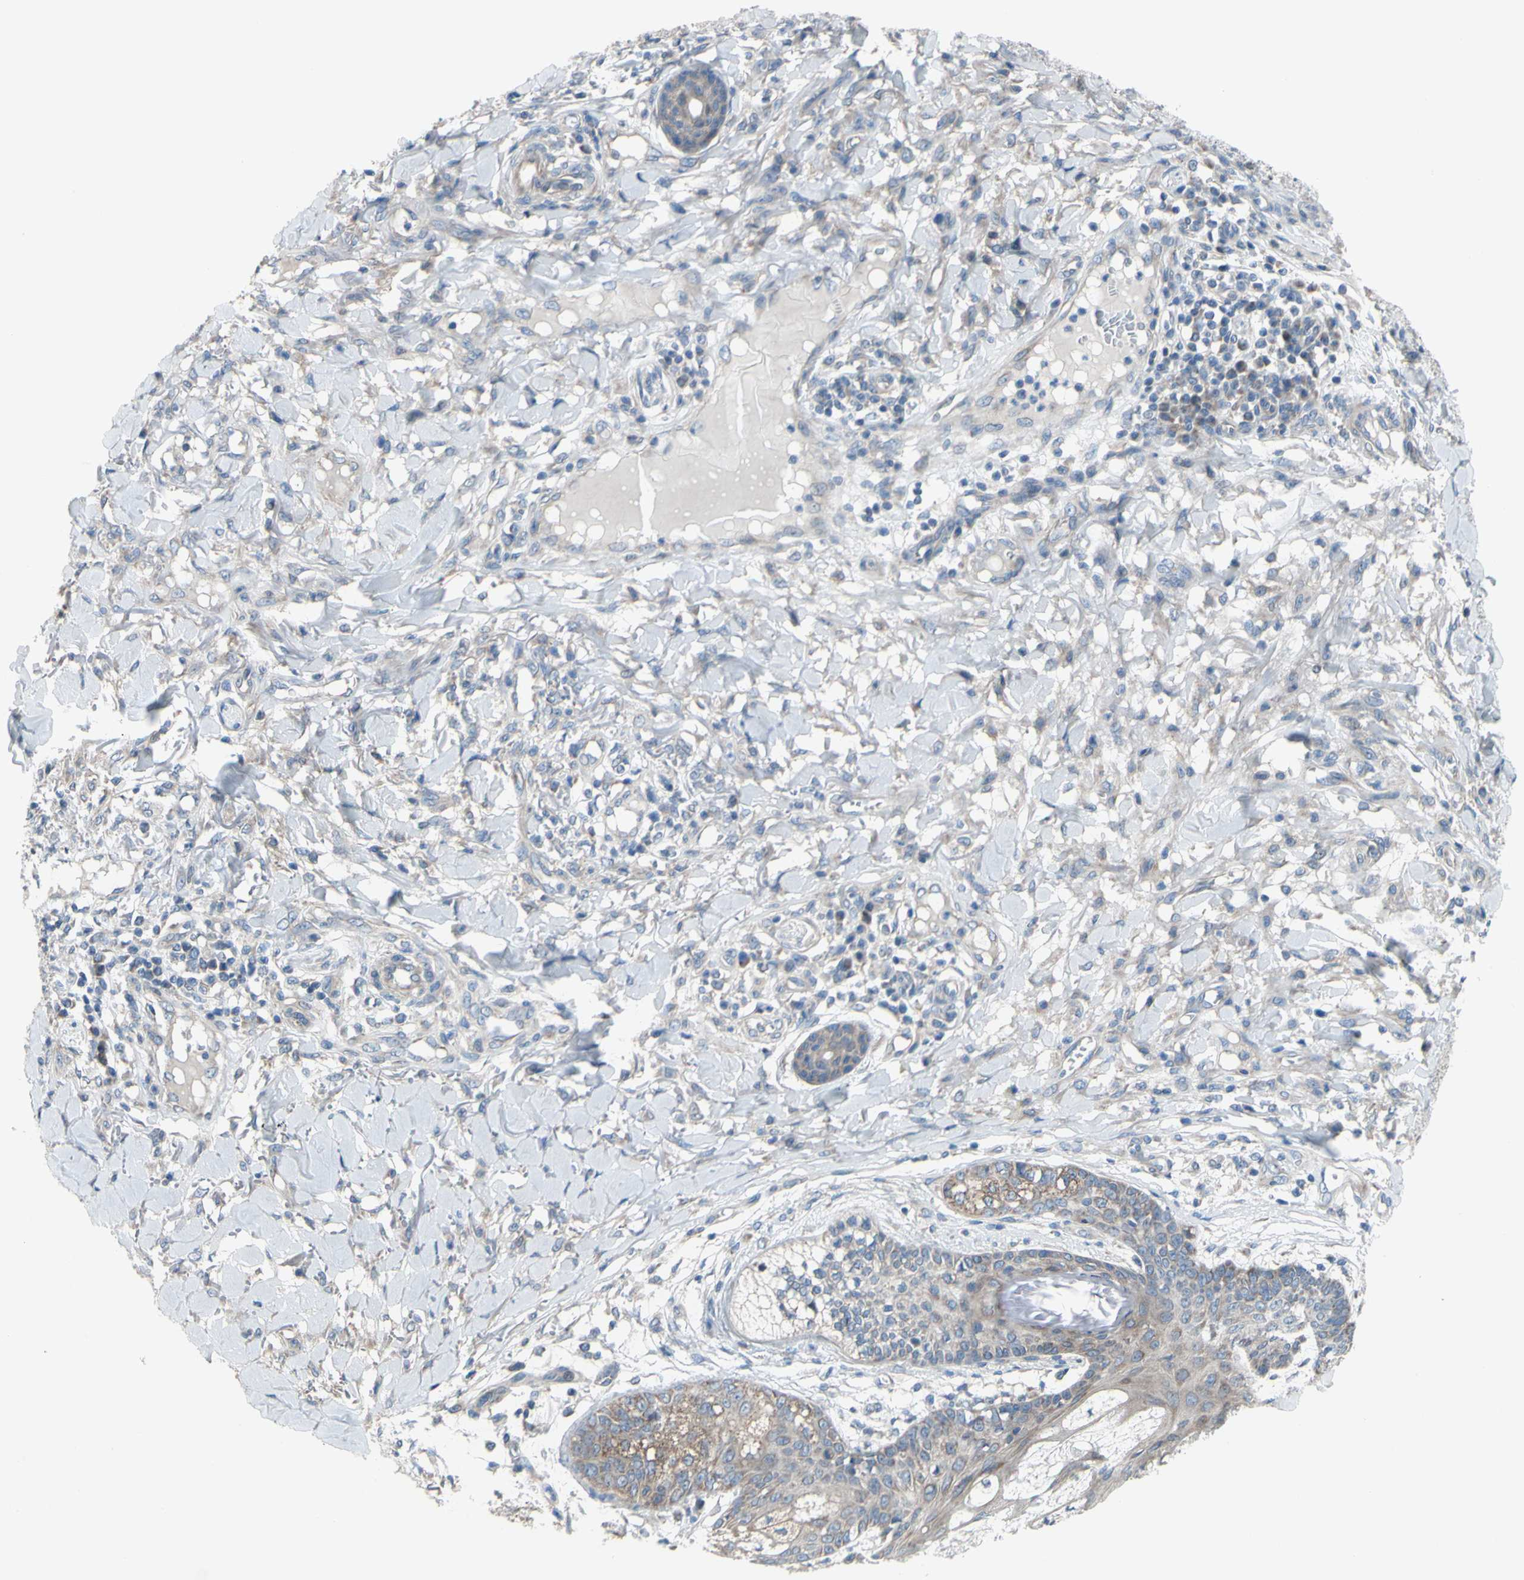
{"staining": {"intensity": "weak", "quantity": "25%-75%", "location": "cytoplasmic/membranous"}, "tissue": "skin cancer", "cell_type": "Tumor cells", "image_type": "cancer", "snomed": [{"axis": "morphology", "description": "Squamous cell carcinoma, NOS"}, {"axis": "topography", "description": "Skin"}], "caption": "This is a micrograph of IHC staining of skin cancer (squamous cell carcinoma), which shows weak staining in the cytoplasmic/membranous of tumor cells.", "gene": "GRAMD2B", "patient": {"sex": "female", "age": 78}}